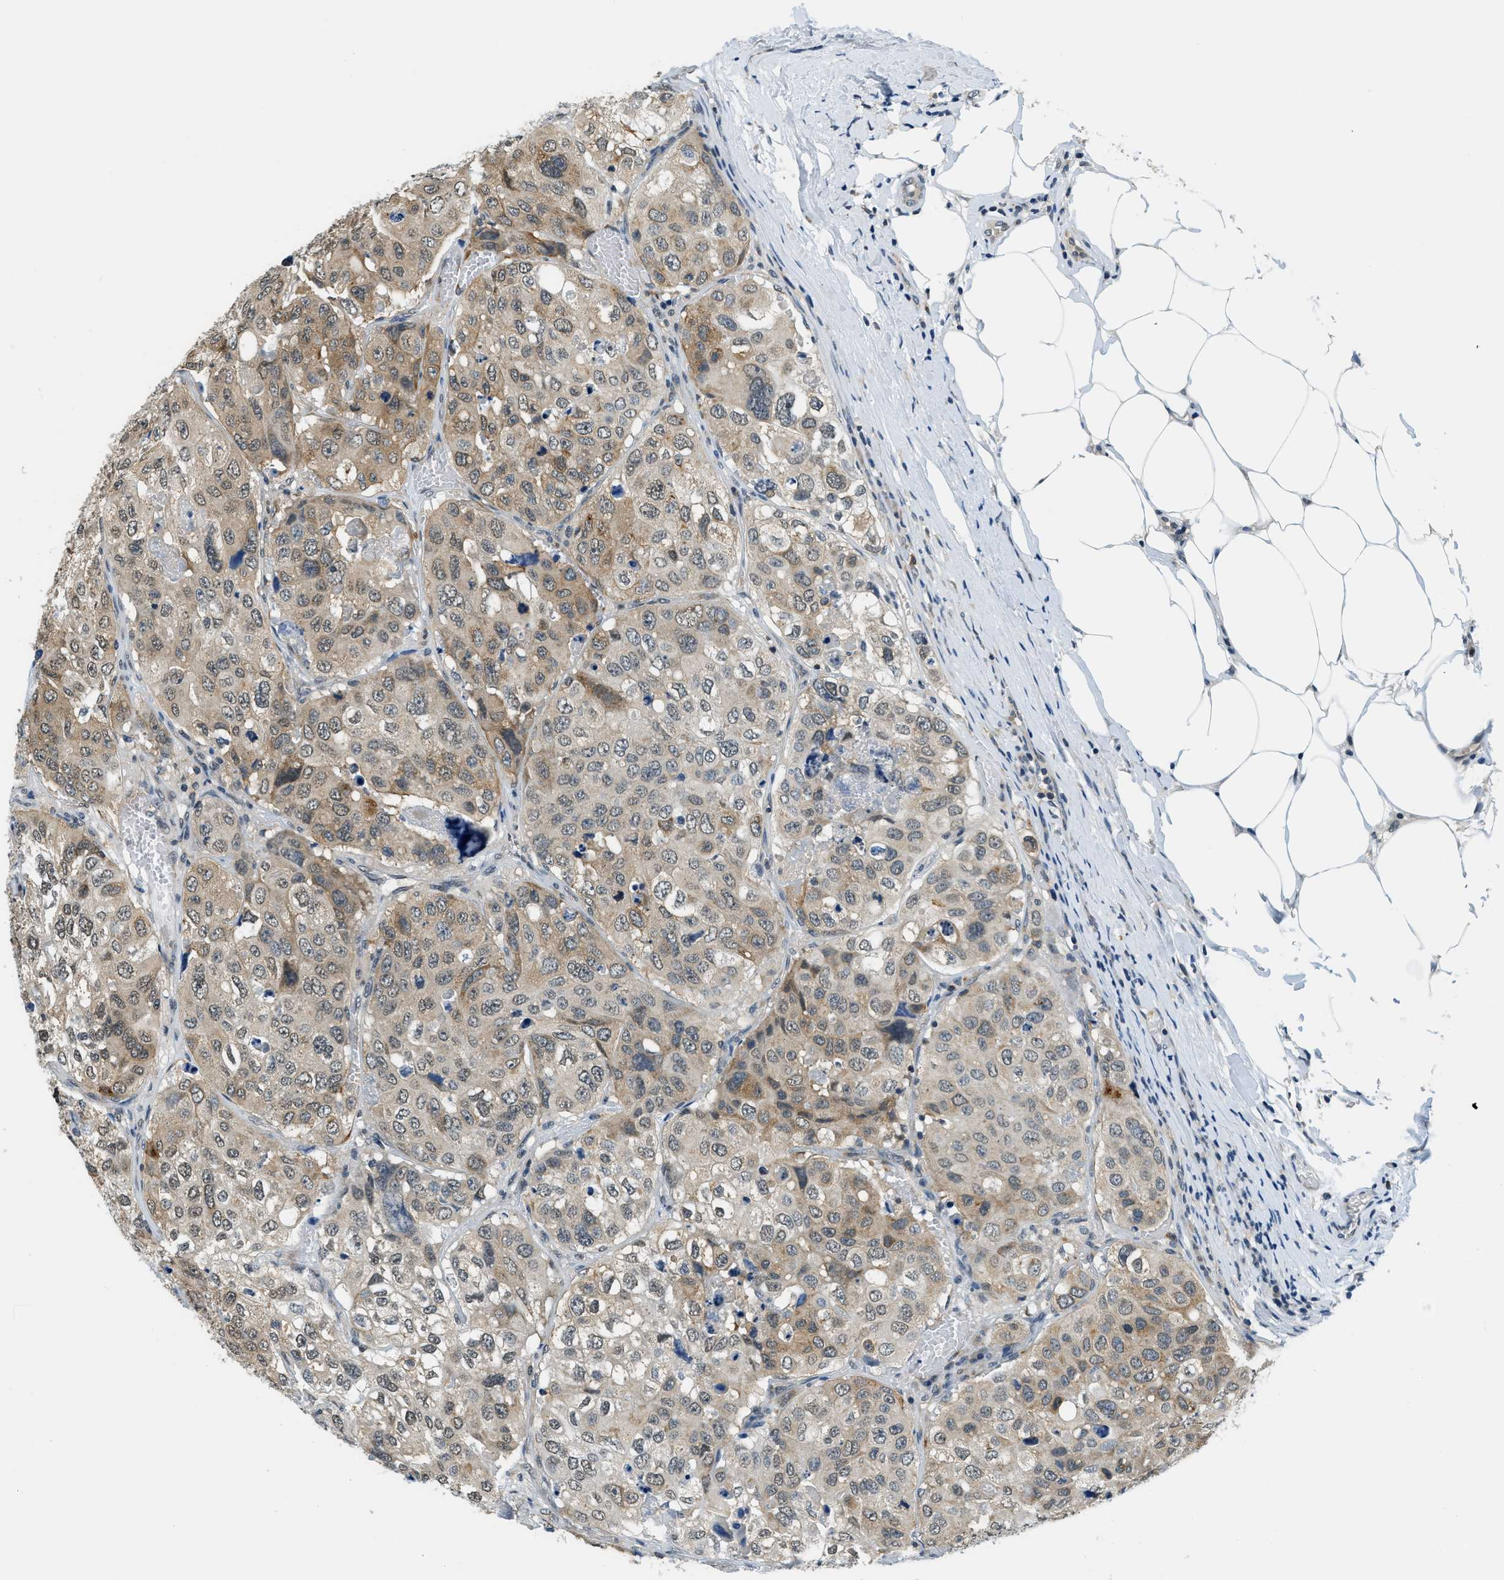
{"staining": {"intensity": "weak", "quantity": "25%-75%", "location": "cytoplasmic/membranous"}, "tissue": "urothelial cancer", "cell_type": "Tumor cells", "image_type": "cancer", "snomed": [{"axis": "morphology", "description": "Urothelial carcinoma, High grade"}, {"axis": "topography", "description": "Lymph node"}, {"axis": "topography", "description": "Urinary bladder"}], "caption": "Urothelial cancer stained for a protein (brown) reveals weak cytoplasmic/membranous positive expression in approximately 25%-75% of tumor cells.", "gene": "RAB11FIP1", "patient": {"sex": "male", "age": 51}}